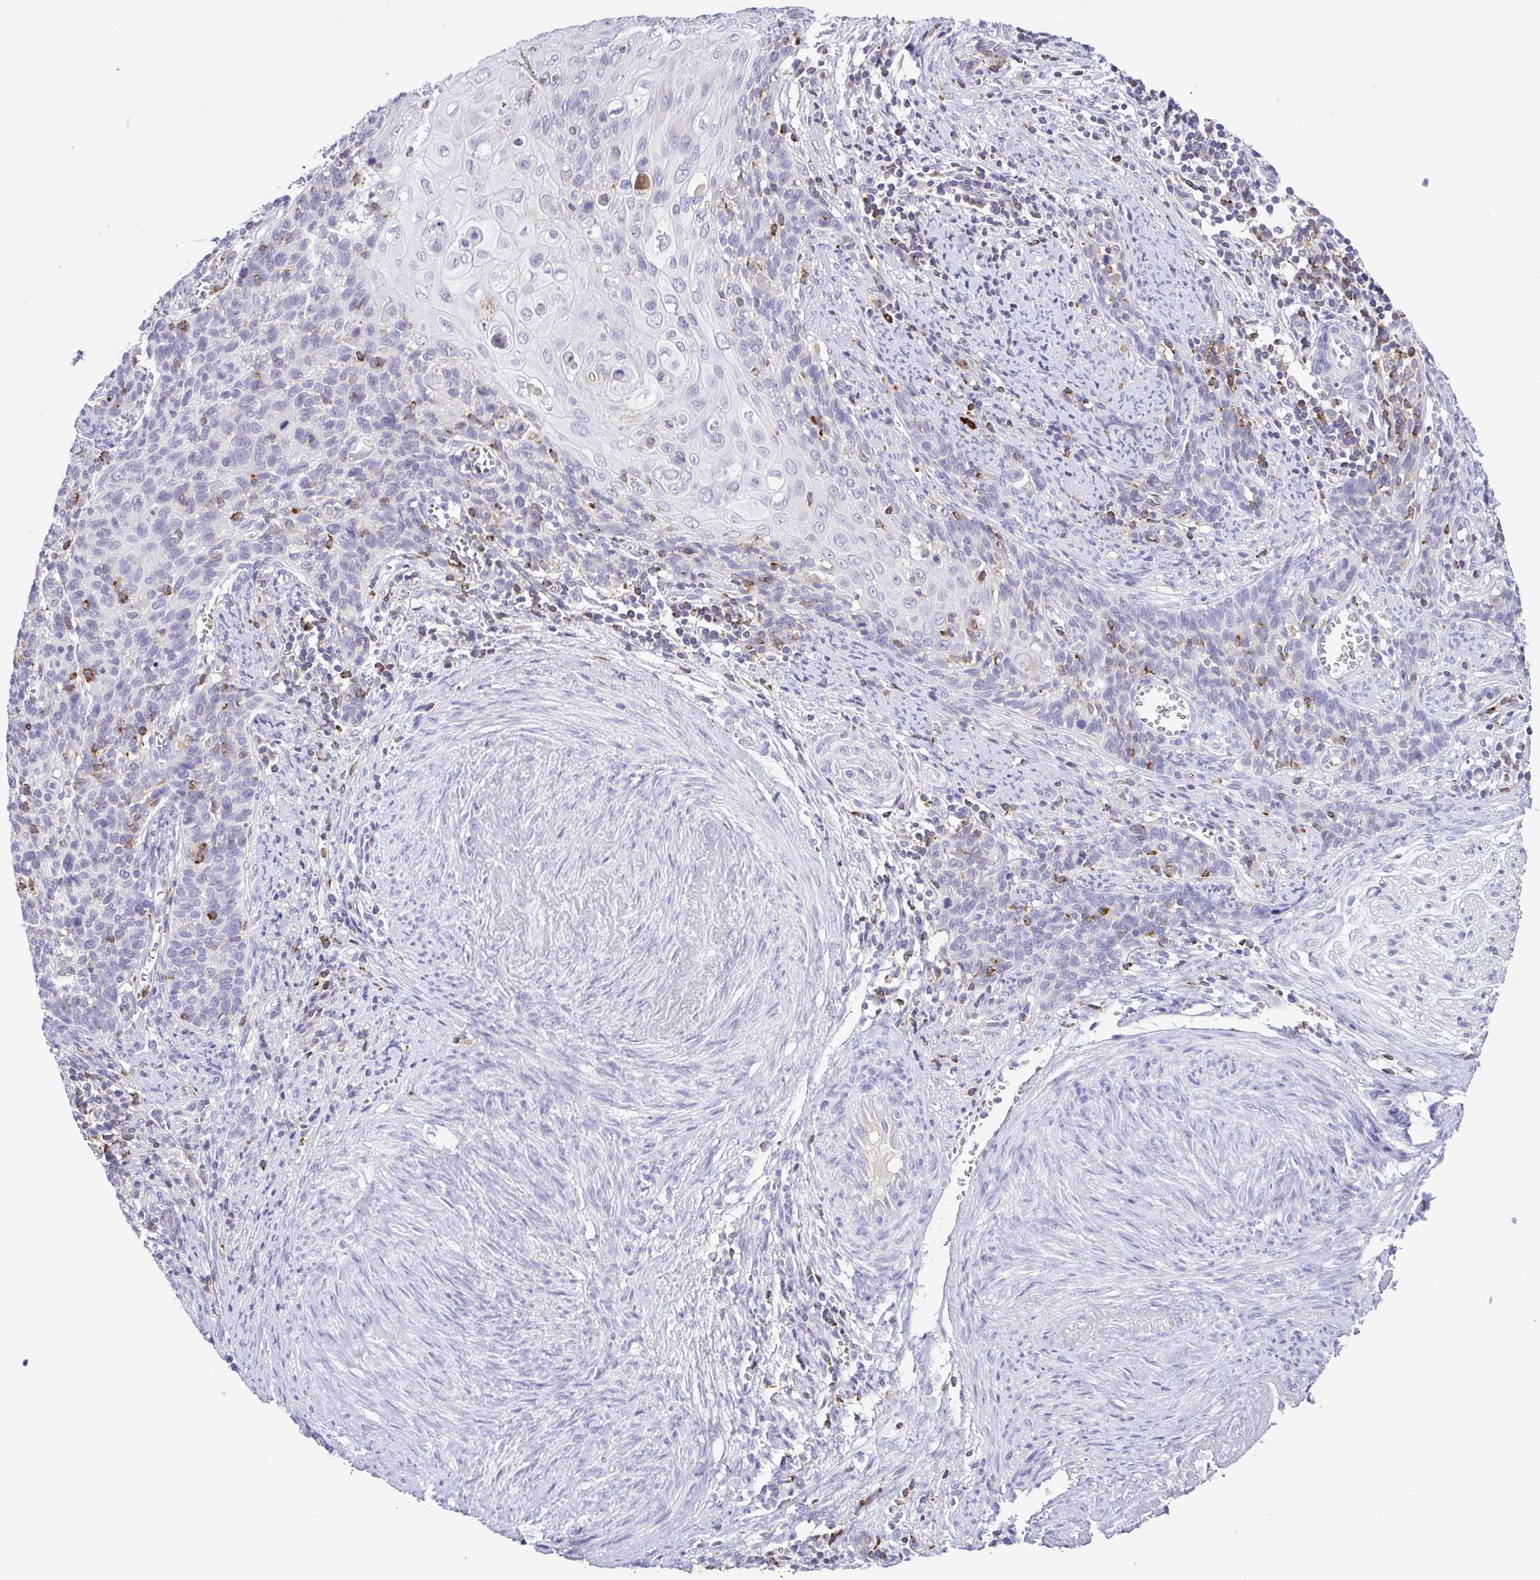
{"staining": {"intensity": "negative", "quantity": "none", "location": "none"}, "tissue": "cervical cancer", "cell_type": "Tumor cells", "image_type": "cancer", "snomed": [{"axis": "morphology", "description": "Squamous cell carcinoma, NOS"}, {"axis": "topography", "description": "Cervix"}], "caption": "The photomicrograph displays no staining of tumor cells in cervical cancer (squamous cell carcinoma).", "gene": "PGLYRP1", "patient": {"sex": "female", "age": 39}}